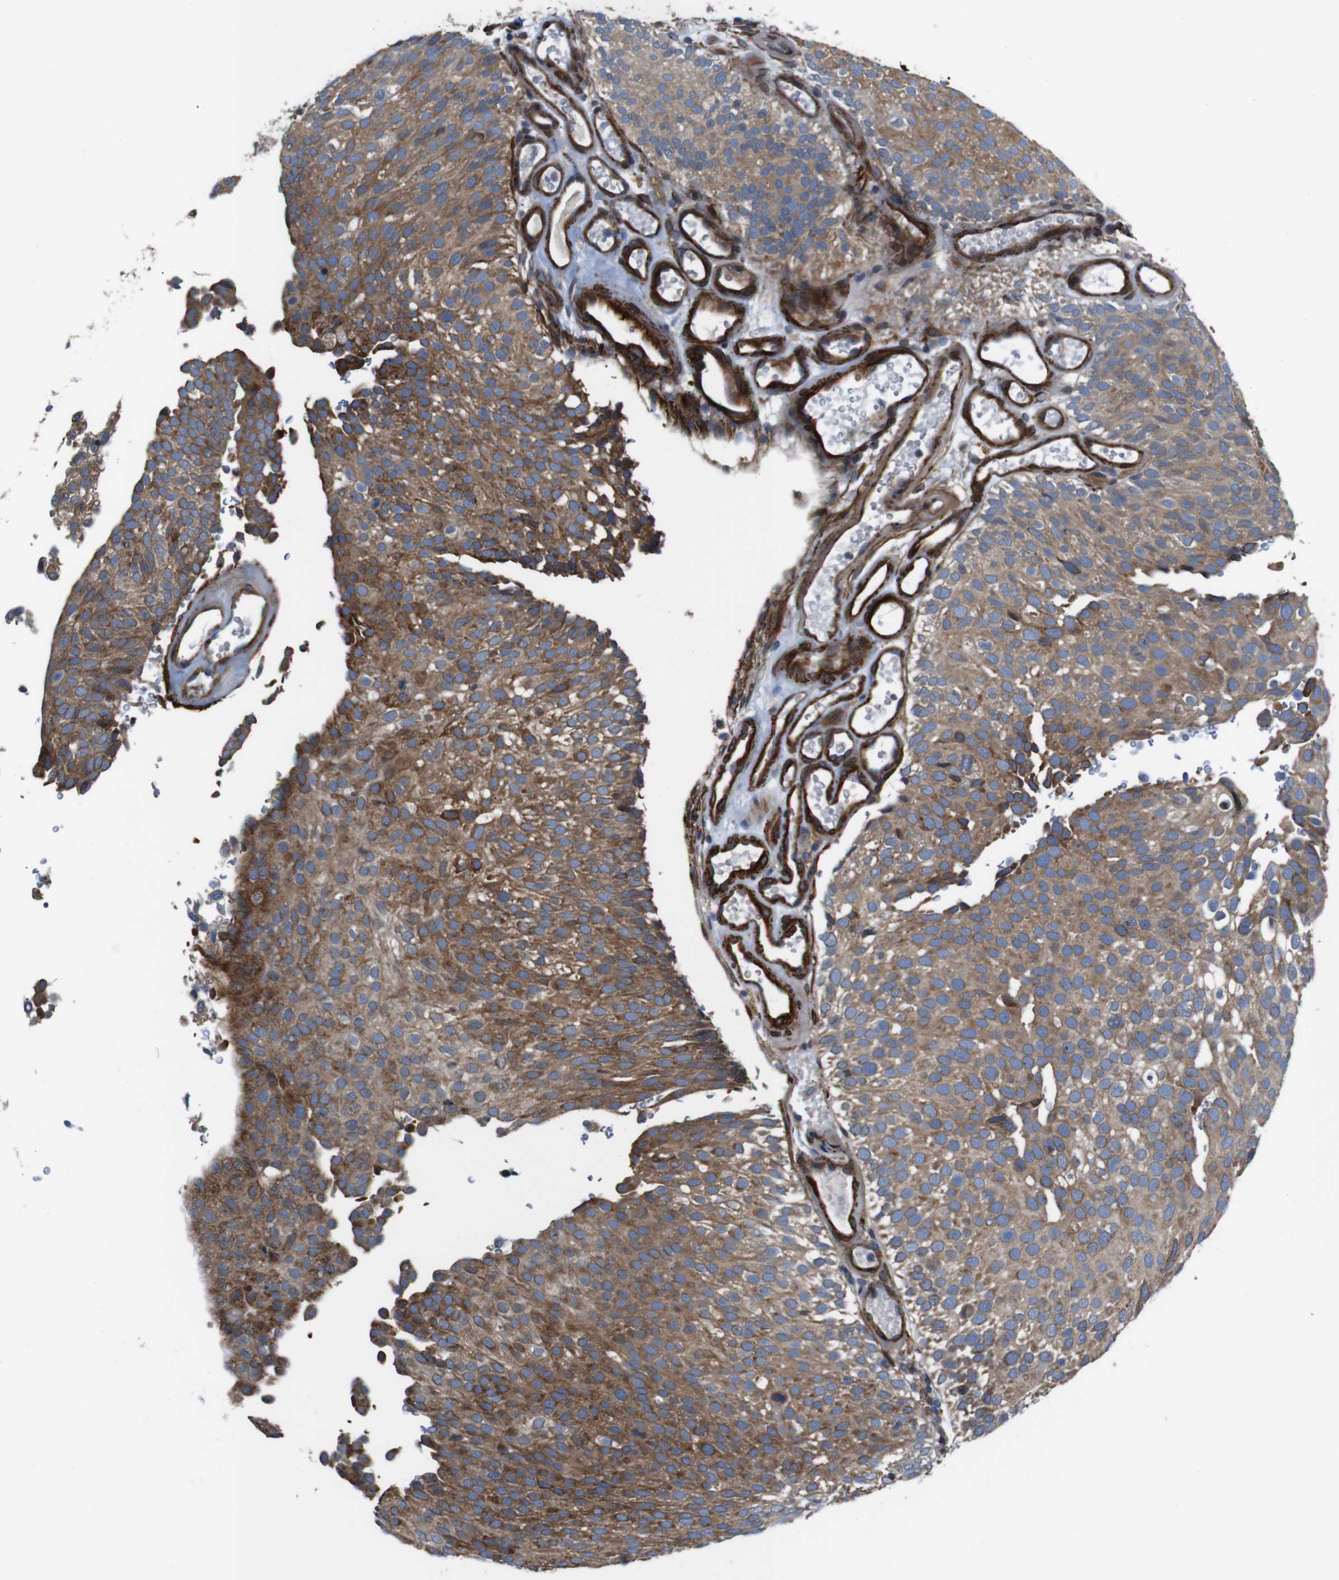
{"staining": {"intensity": "moderate", "quantity": ">75%", "location": "cytoplasmic/membranous,nuclear"}, "tissue": "urothelial cancer", "cell_type": "Tumor cells", "image_type": "cancer", "snomed": [{"axis": "morphology", "description": "Urothelial carcinoma, Low grade"}, {"axis": "topography", "description": "Urinary bladder"}], "caption": "Human urothelial cancer stained for a protein (brown) reveals moderate cytoplasmic/membranous and nuclear positive staining in about >75% of tumor cells.", "gene": "GGT7", "patient": {"sex": "male", "age": 78}}